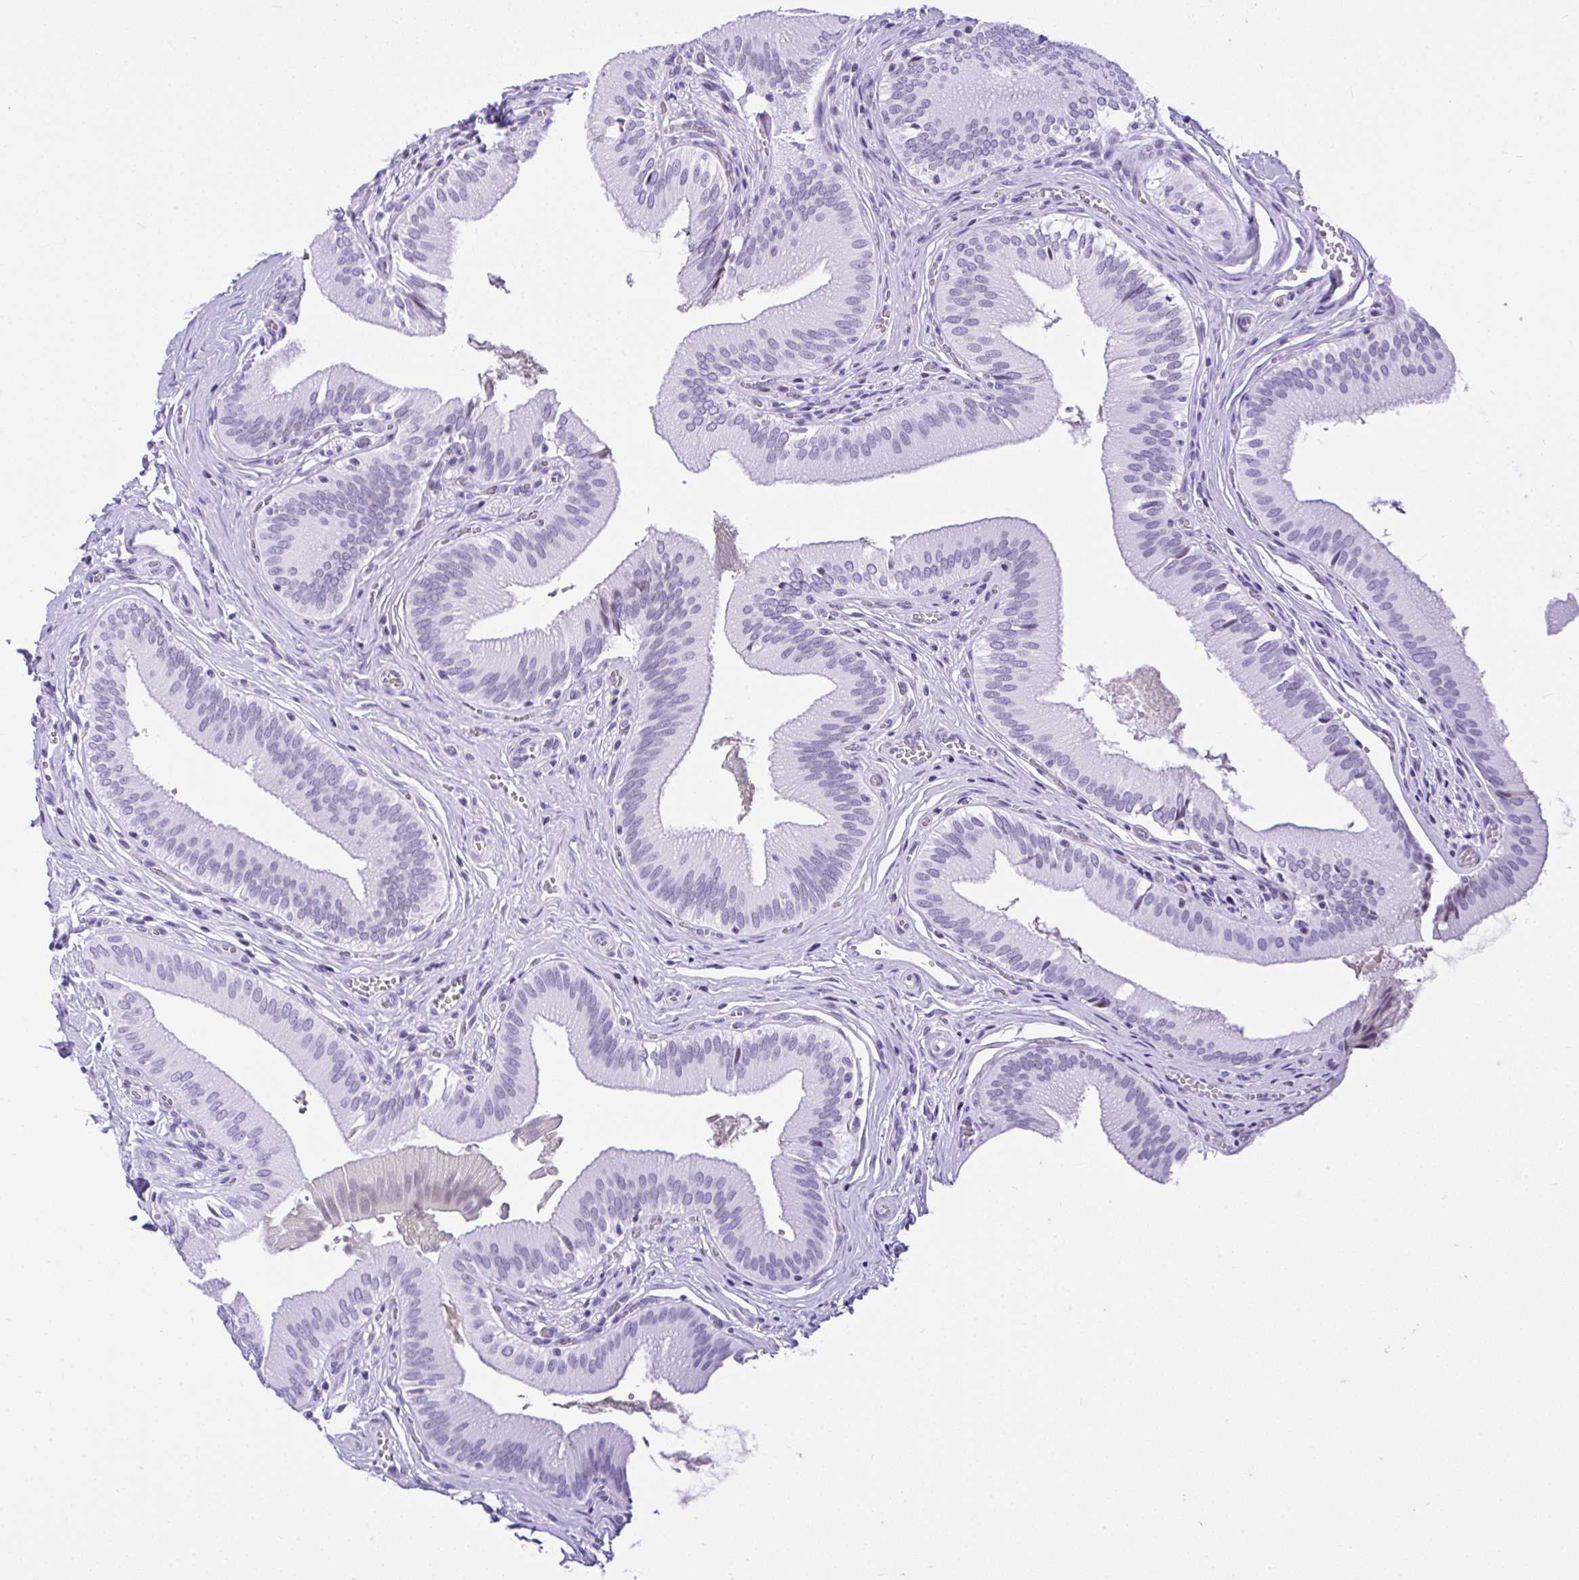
{"staining": {"intensity": "negative", "quantity": "none", "location": "none"}, "tissue": "gallbladder", "cell_type": "Glandular cells", "image_type": "normal", "snomed": [{"axis": "morphology", "description": "Normal tissue, NOS"}, {"axis": "topography", "description": "Gallbladder"}], "caption": "Immunohistochemical staining of unremarkable gallbladder shows no significant positivity in glandular cells.", "gene": "KRT27", "patient": {"sex": "male", "age": 17}}